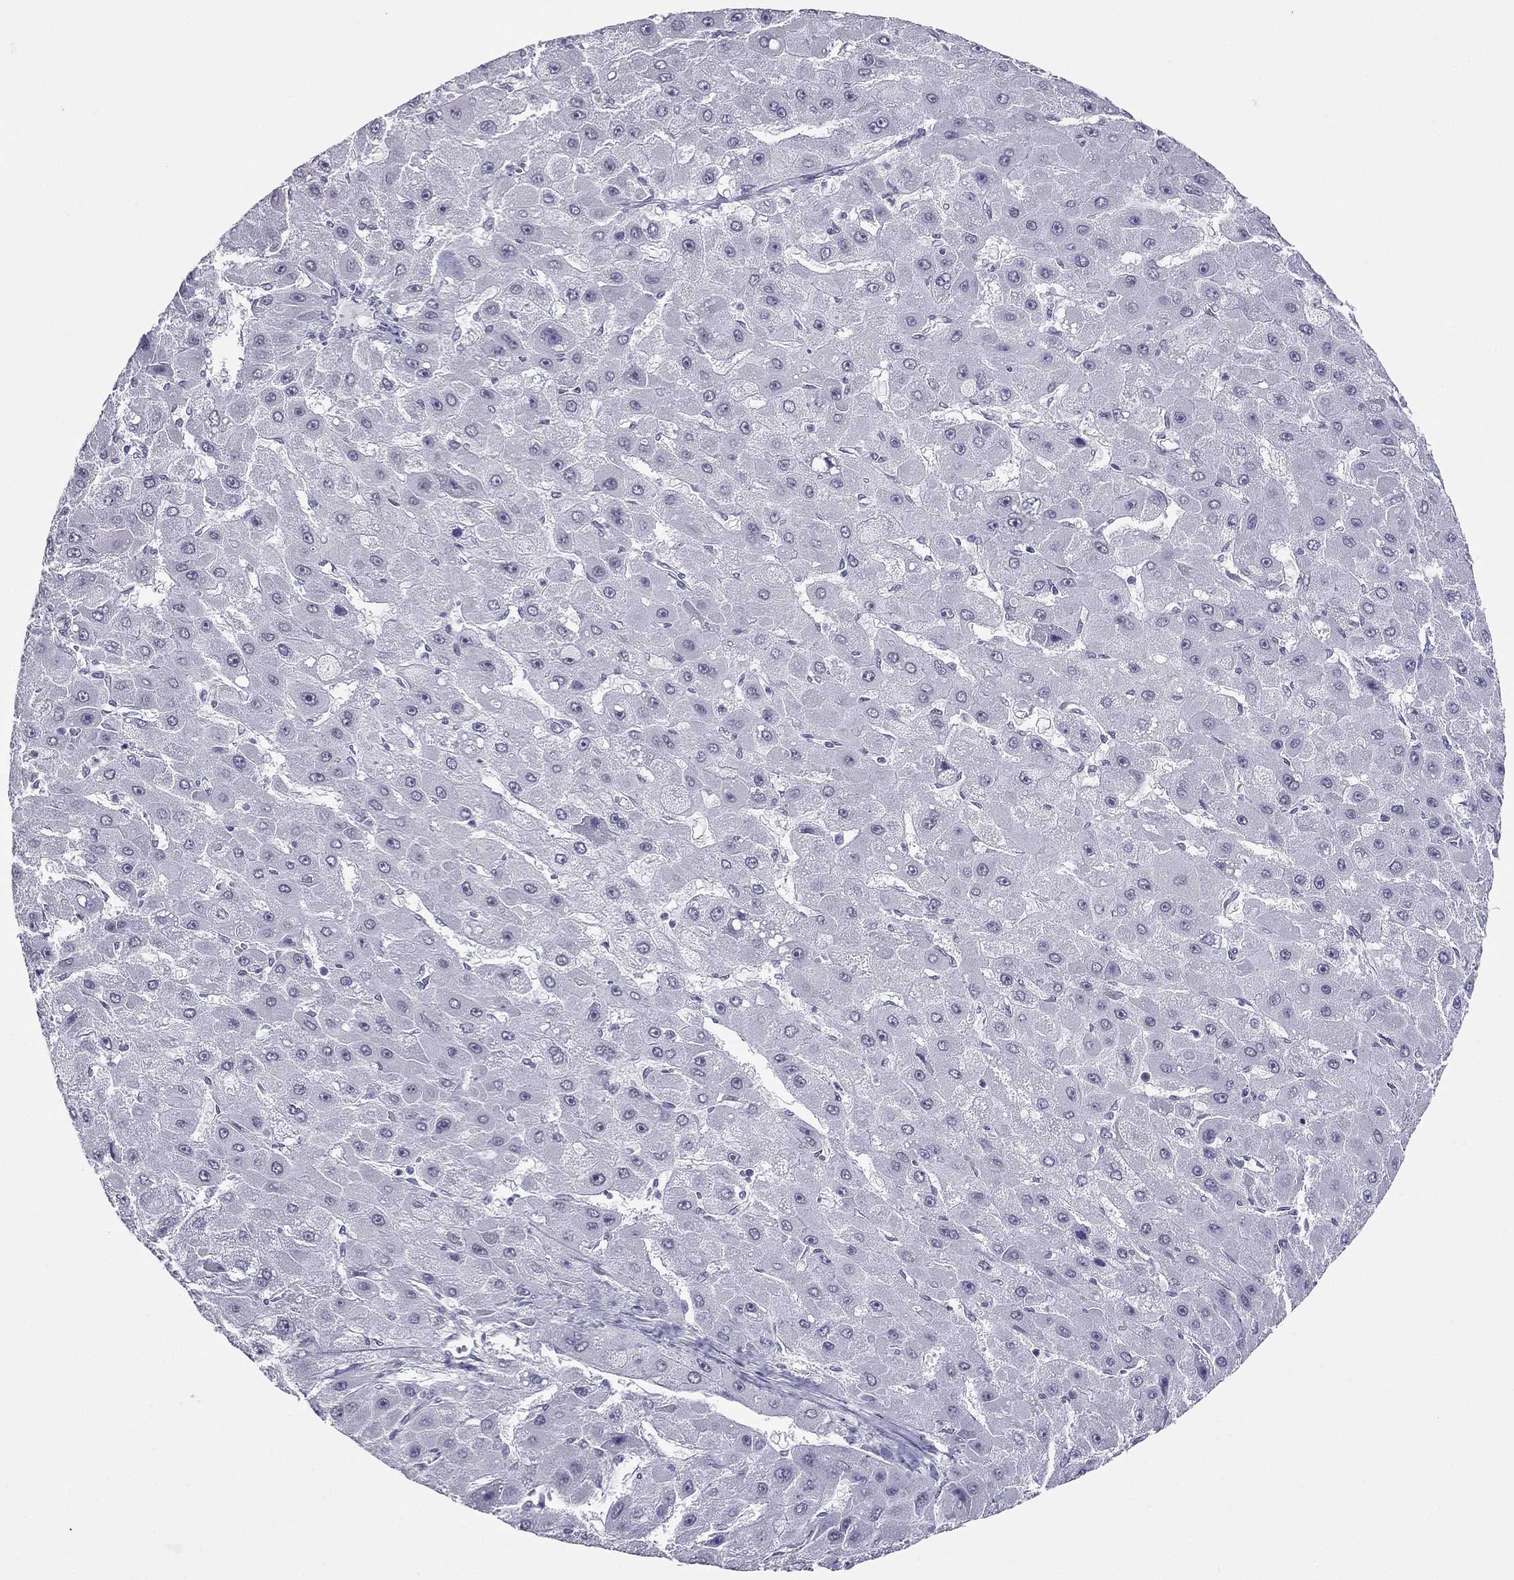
{"staining": {"intensity": "negative", "quantity": "none", "location": "none"}, "tissue": "liver cancer", "cell_type": "Tumor cells", "image_type": "cancer", "snomed": [{"axis": "morphology", "description": "Carcinoma, Hepatocellular, NOS"}, {"axis": "topography", "description": "Liver"}], "caption": "This is an immunohistochemistry (IHC) micrograph of liver cancer. There is no staining in tumor cells.", "gene": "CROCC2", "patient": {"sex": "female", "age": 25}}